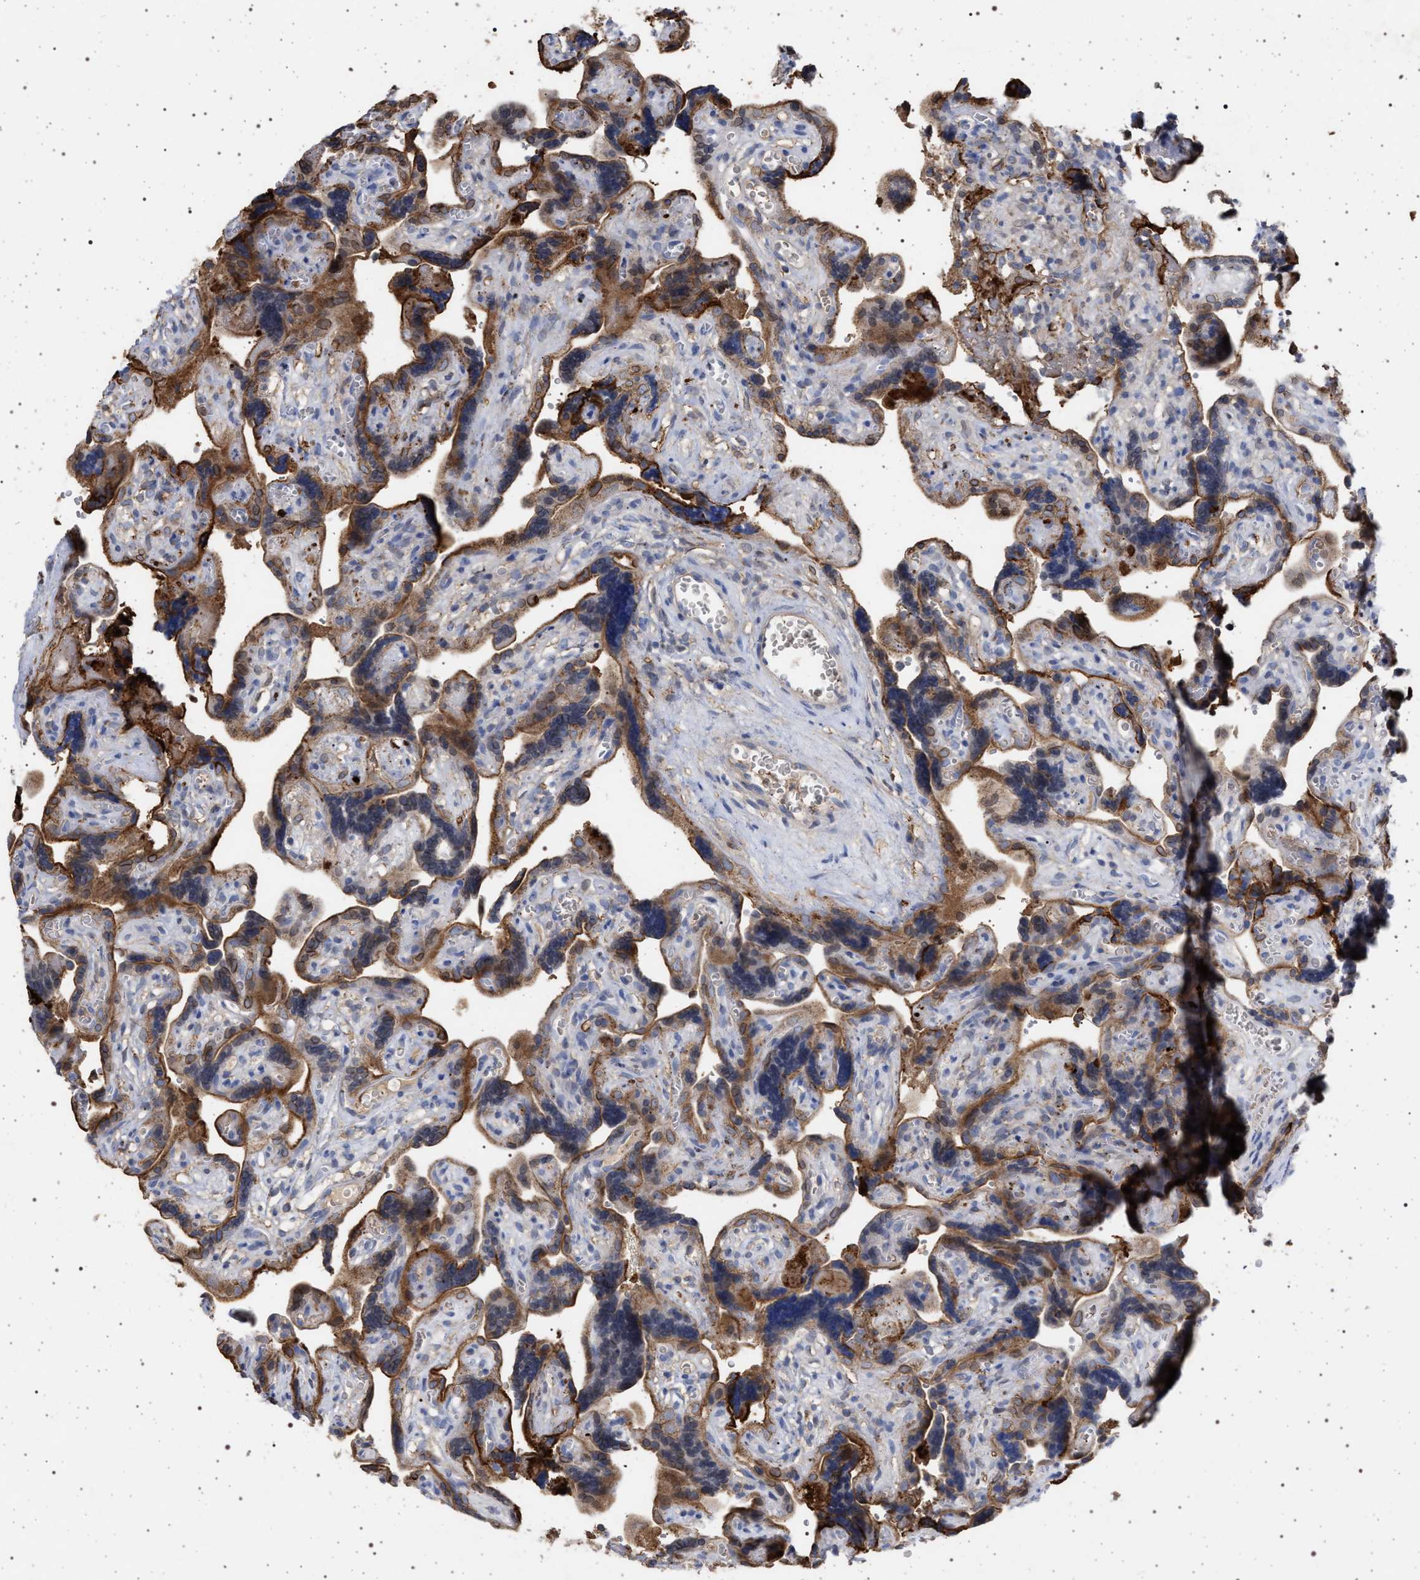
{"staining": {"intensity": "weak", "quantity": "<25%", "location": "cytoplasmic/membranous"}, "tissue": "placenta", "cell_type": "Decidual cells", "image_type": "normal", "snomed": [{"axis": "morphology", "description": "Normal tissue, NOS"}, {"axis": "topography", "description": "Placenta"}], "caption": "DAB immunohistochemical staining of normal placenta reveals no significant positivity in decidual cells.", "gene": "PLG", "patient": {"sex": "female", "age": 30}}